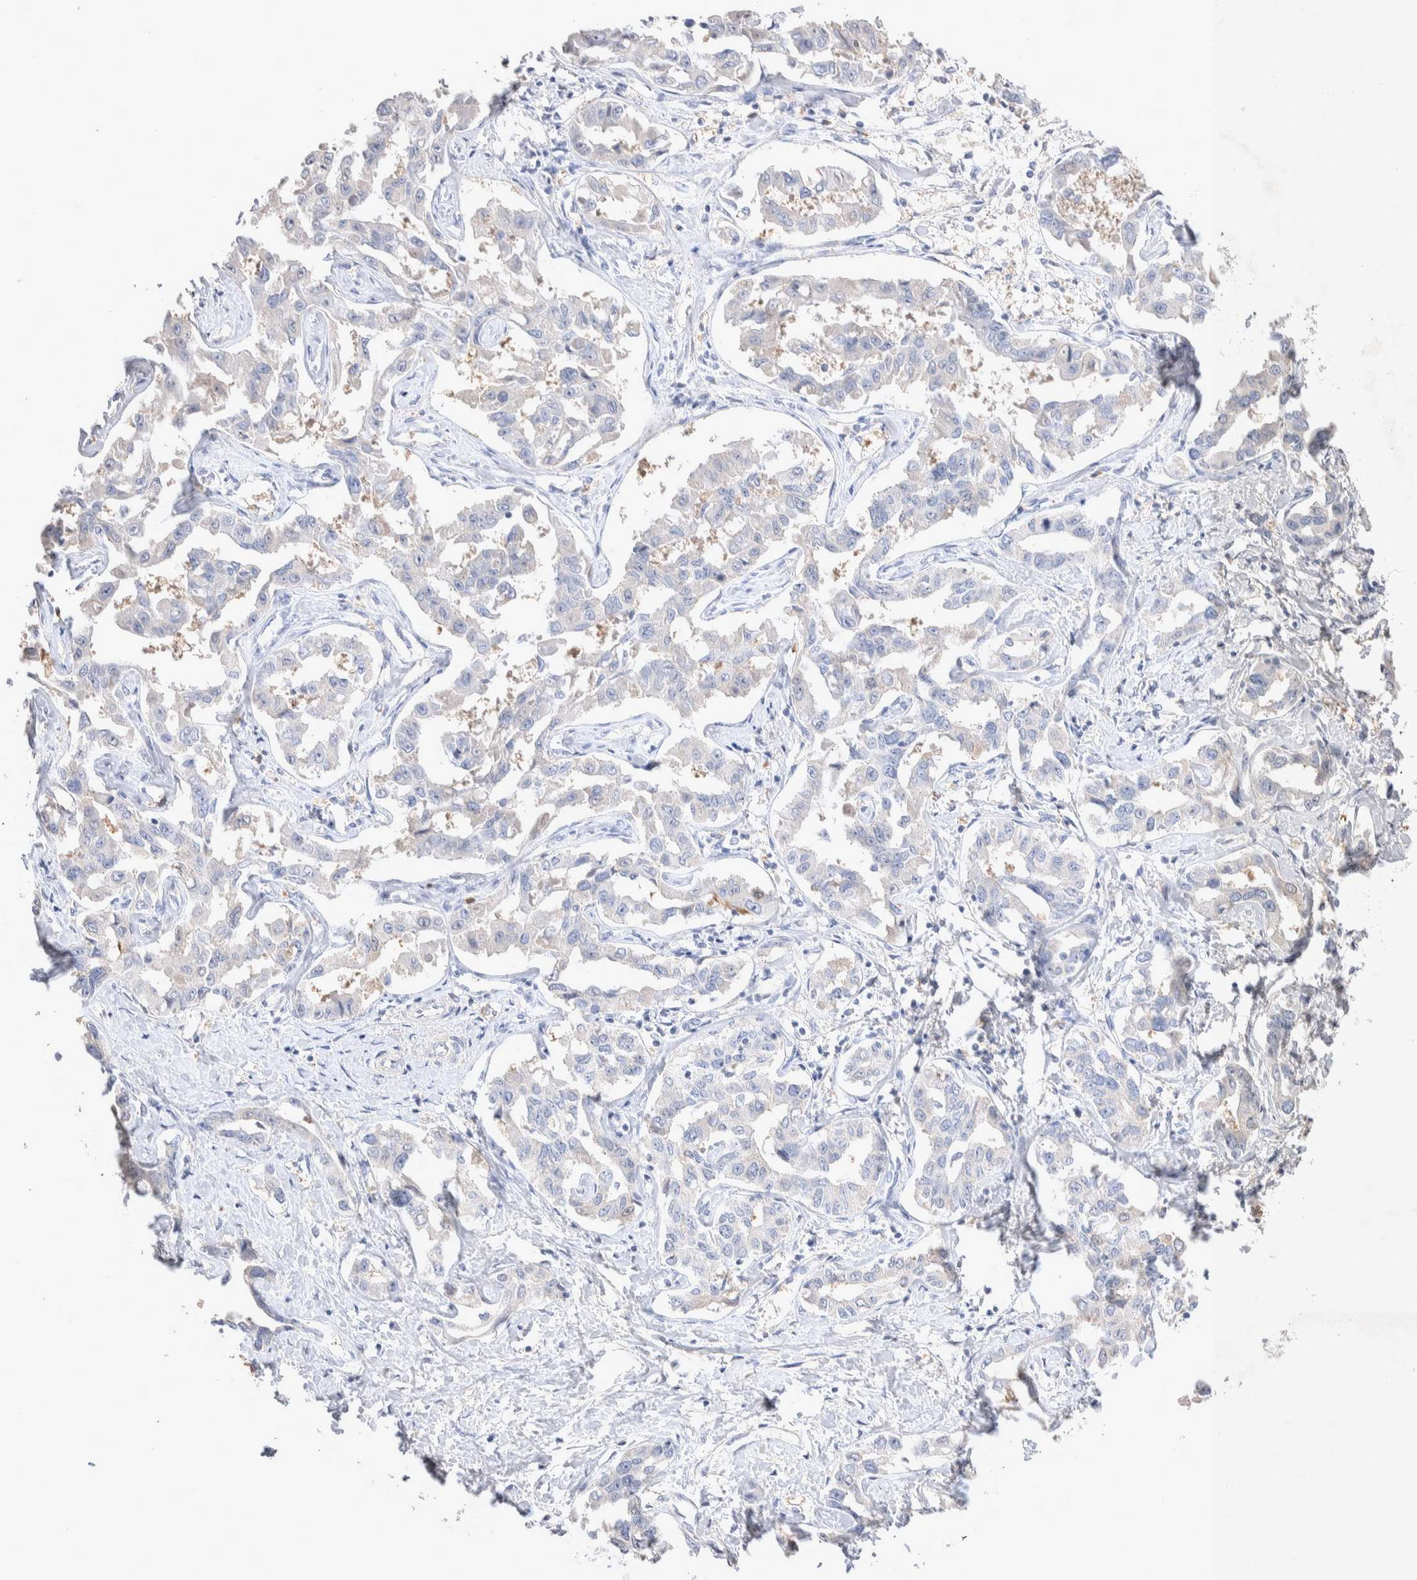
{"staining": {"intensity": "negative", "quantity": "none", "location": "none"}, "tissue": "liver cancer", "cell_type": "Tumor cells", "image_type": "cancer", "snomed": [{"axis": "morphology", "description": "Cholangiocarcinoma"}, {"axis": "topography", "description": "Liver"}], "caption": "Liver cancer (cholangiocarcinoma) was stained to show a protein in brown. There is no significant staining in tumor cells. The staining was performed using DAB to visualize the protein expression in brown, while the nuclei were stained in blue with hematoxylin (Magnification: 20x).", "gene": "FFAR2", "patient": {"sex": "male", "age": 59}}